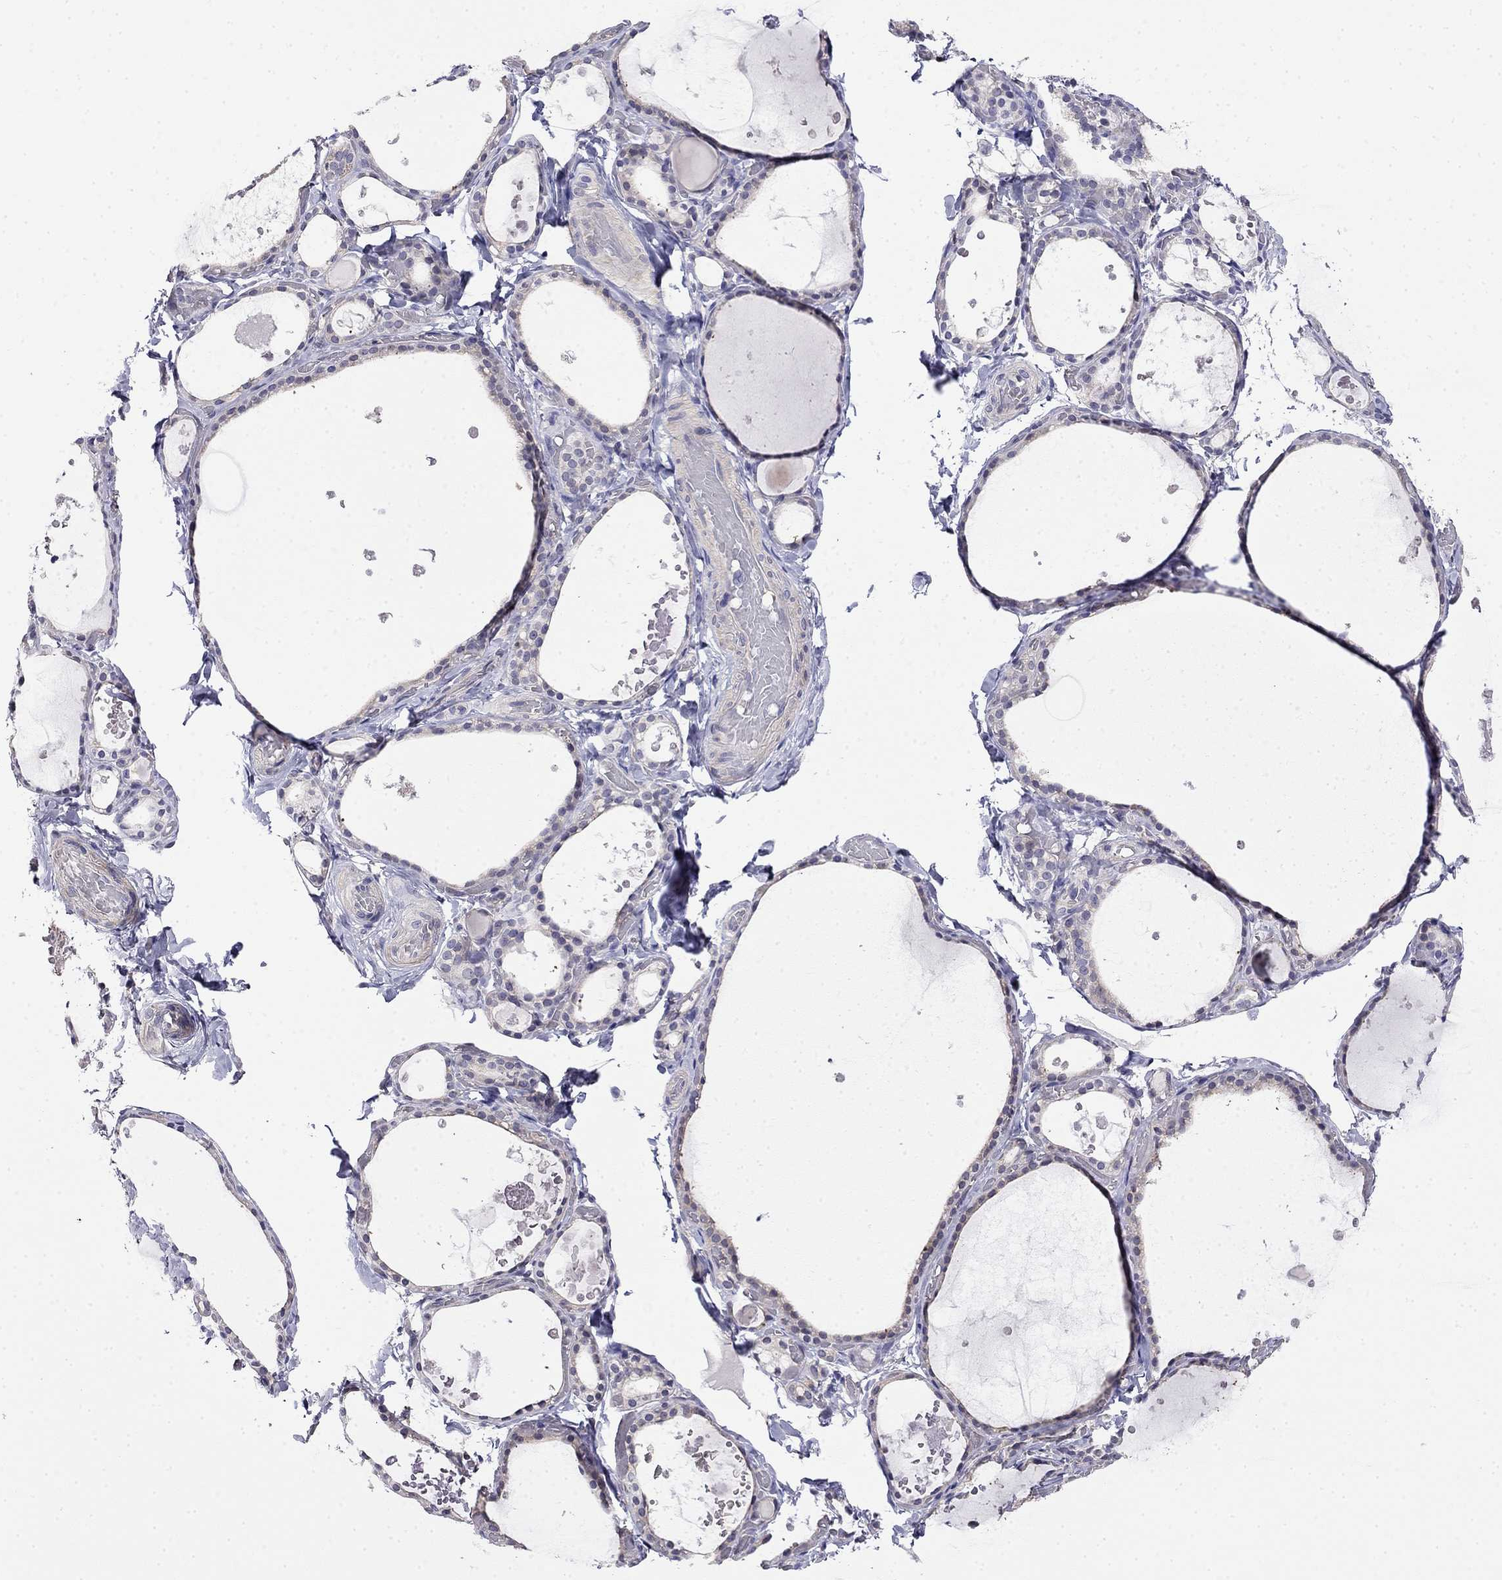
{"staining": {"intensity": "negative", "quantity": "none", "location": "none"}, "tissue": "thyroid gland", "cell_type": "Glandular cells", "image_type": "normal", "snomed": [{"axis": "morphology", "description": "Normal tissue, NOS"}, {"axis": "topography", "description": "Thyroid gland"}], "caption": "The immunohistochemistry (IHC) image has no significant expression in glandular cells of thyroid gland. The staining was performed using DAB to visualize the protein expression in brown, while the nuclei were stained in blue with hematoxylin (Magnification: 20x).", "gene": "GUCA1B", "patient": {"sex": "female", "age": 56}}